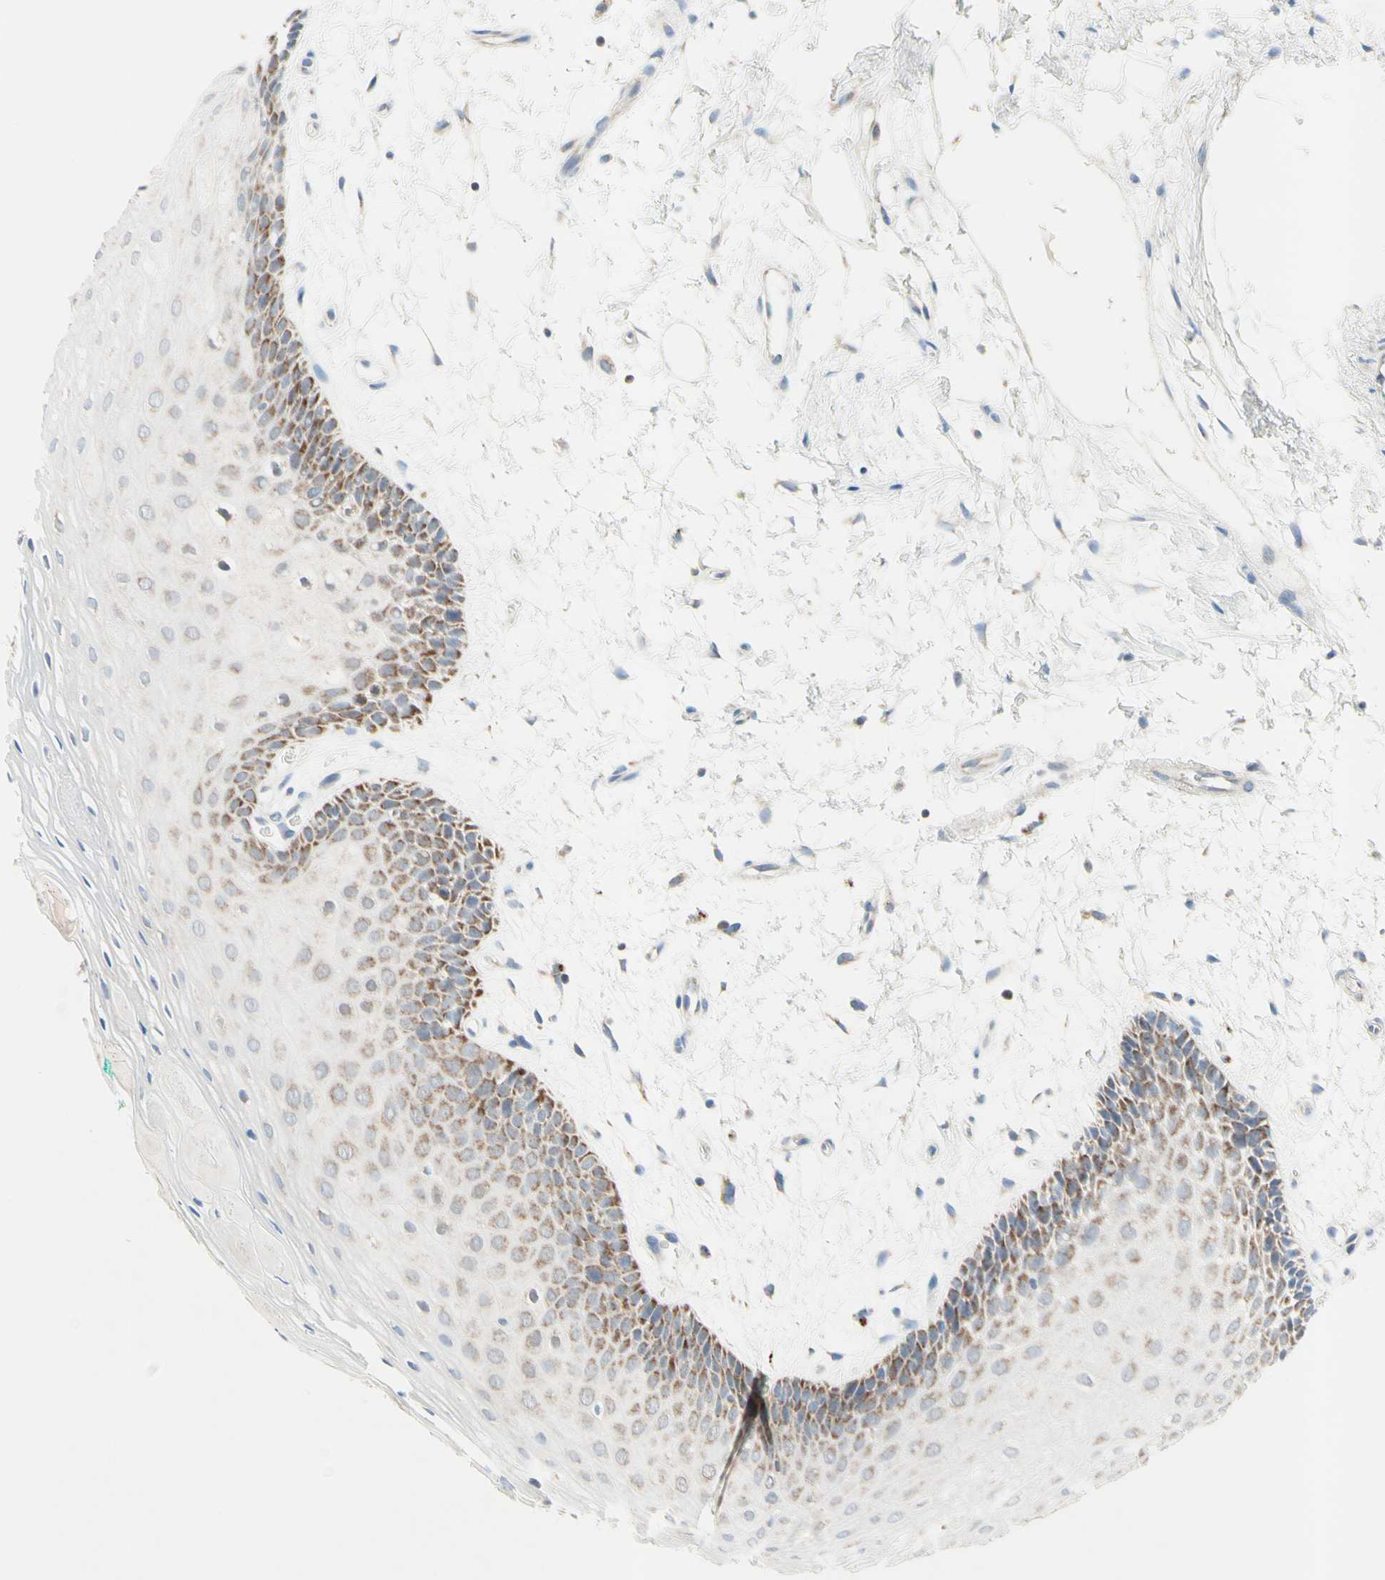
{"staining": {"intensity": "moderate", "quantity": "25%-75%", "location": "cytoplasmic/membranous"}, "tissue": "oral mucosa", "cell_type": "Squamous epithelial cells", "image_type": "normal", "snomed": [{"axis": "morphology", "description": "Normal tissue, NOS"}, {"axis": "topography", "description": "Skeletal muscle"}, {"axis": "topography", "description": "Oral tissue"}, {"axis": "topography", "description": "Peripheral nerve tissue"}], "caption": "A brown stain shows moderate cytoplasmic/membranous staining of a protein in squamous epithelial cells of unremarkable human oral mucosa. (DAB IHC with brightfield microscopy, high magnification).", "gene": "MFF", "patient": {"sex": "female", "age": 84}}